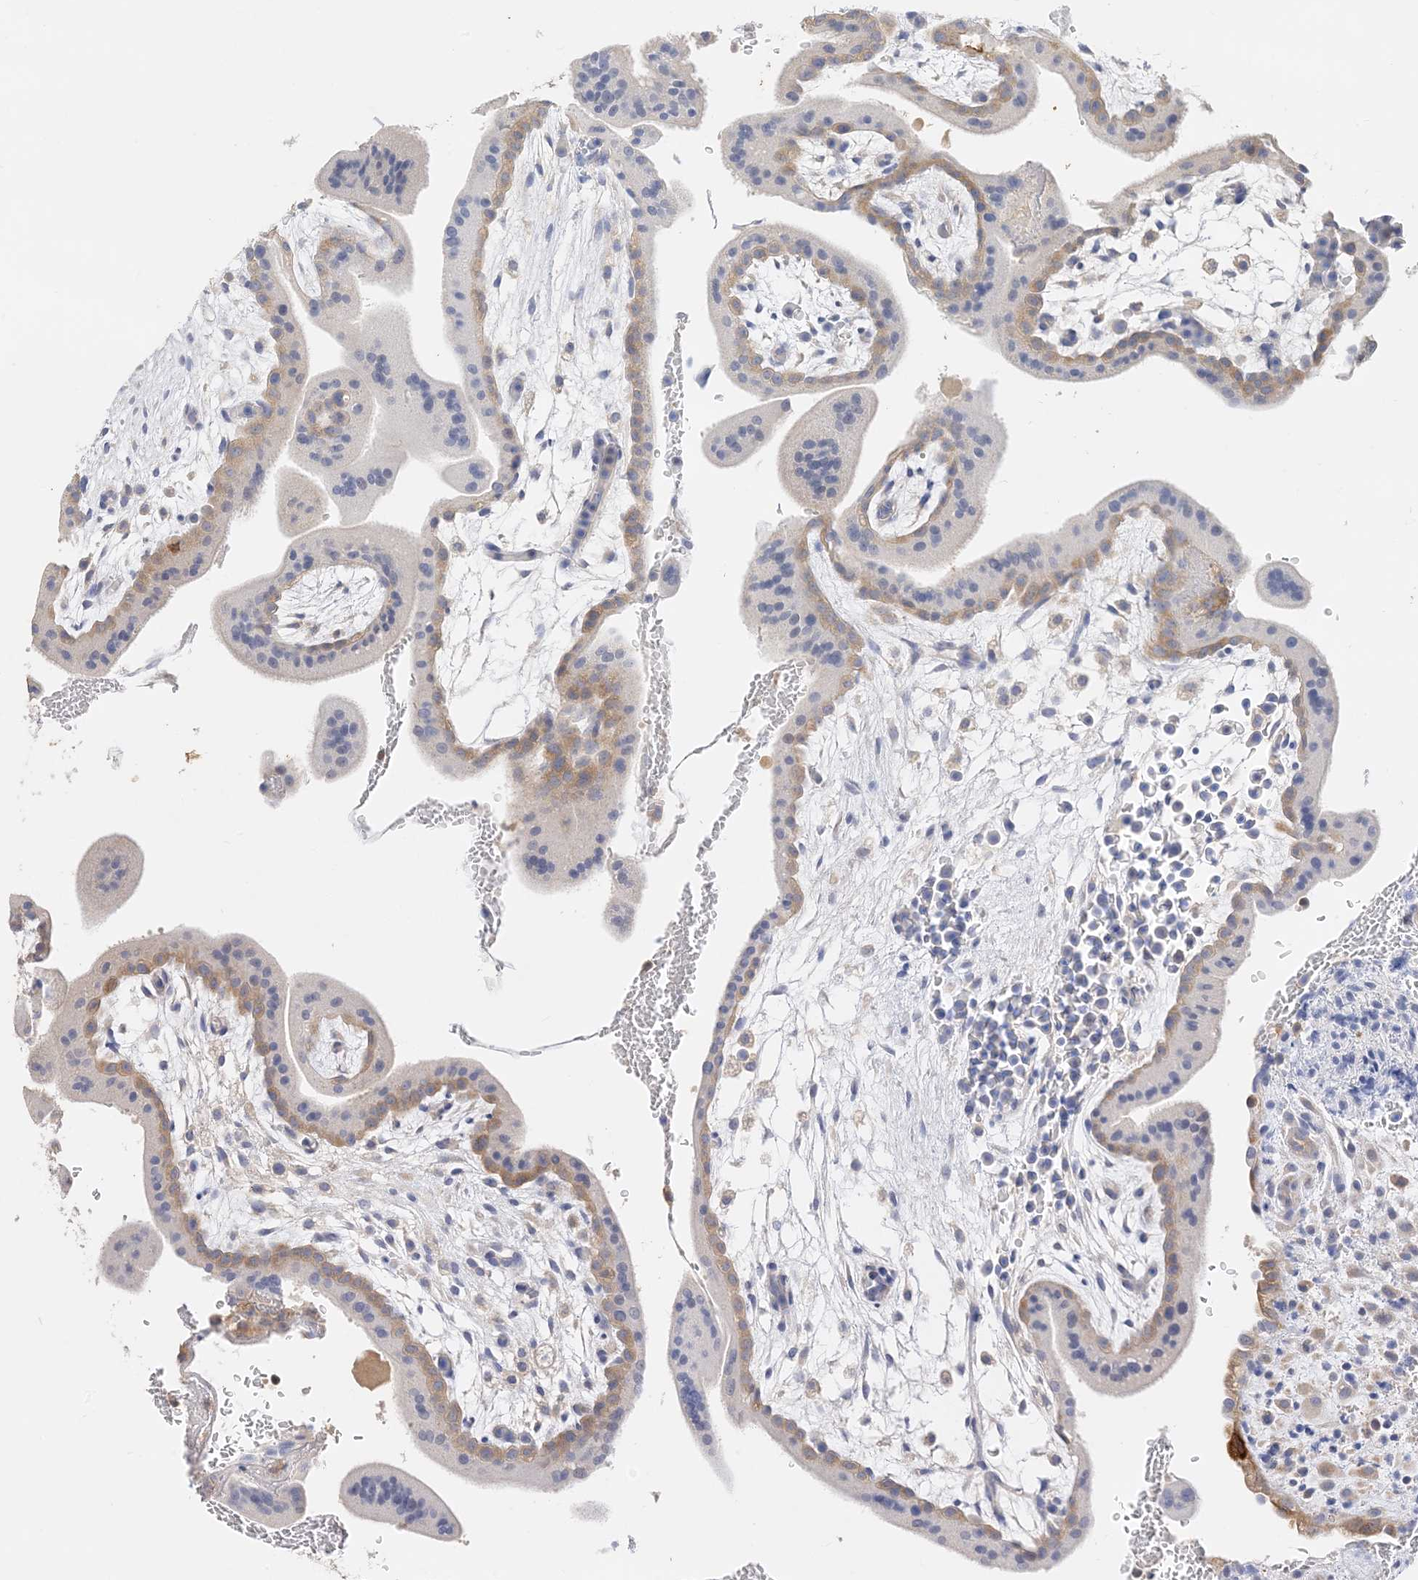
{"staining": {"intensity": "weak", "quantity": ">75%", "location": "cytoplasmic/membranous"}, "tissue": "placenta", "cell_type": "Decidual cells", "image_type": "normal", "snomed": [{"axis": "morphology", "description": "Normal tissue, NOS"}, {"axis": "topography", "description": "Placenta"}], "caption": "Immunohistochemistry photomicrograph of normal placenta: placenta stained using IHC reveals low levels of weak protein expression localized specifically in the cytoplasmic/membranous of decidual cells, appearing as a cytoplasmic/membranous brown color.", "gene": "ARV1", "patient": {"sex": "female", "age": 35}}